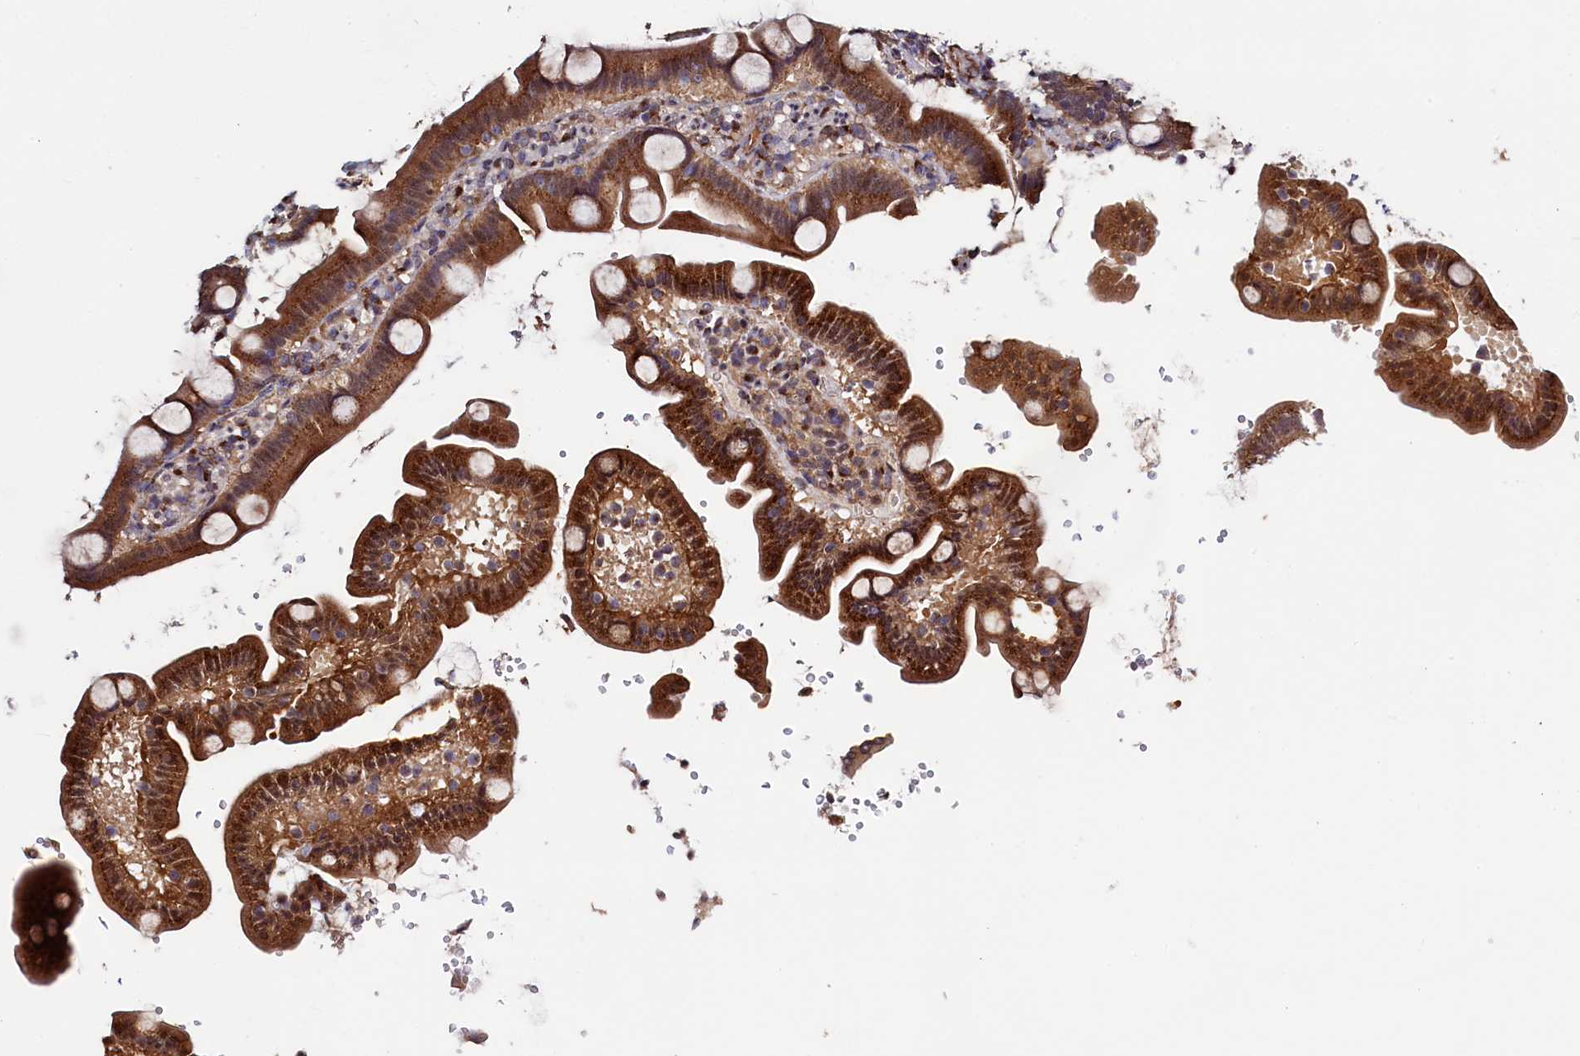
{"staining": {"intensity": "moderate", "quantity": ">75%", "location": "cytoplasmic/membranous"}, "tissue": "duodenum", "cell_type": "Glandular cells", "image_type": "normal", "snomed": [{"axis": "morphology", "description": "Normal tissue, NOS"}, {"axis": "topography", "description": "Duodenum"}], "caption": "This micrograph shows IHC staining of normal human duodenum, with medium moderate cytoplasmic/membranous expression in approximately >75% of glandular cells.", "gene": "SEC24C", "patient": {"sex": "male", "age": 55}}